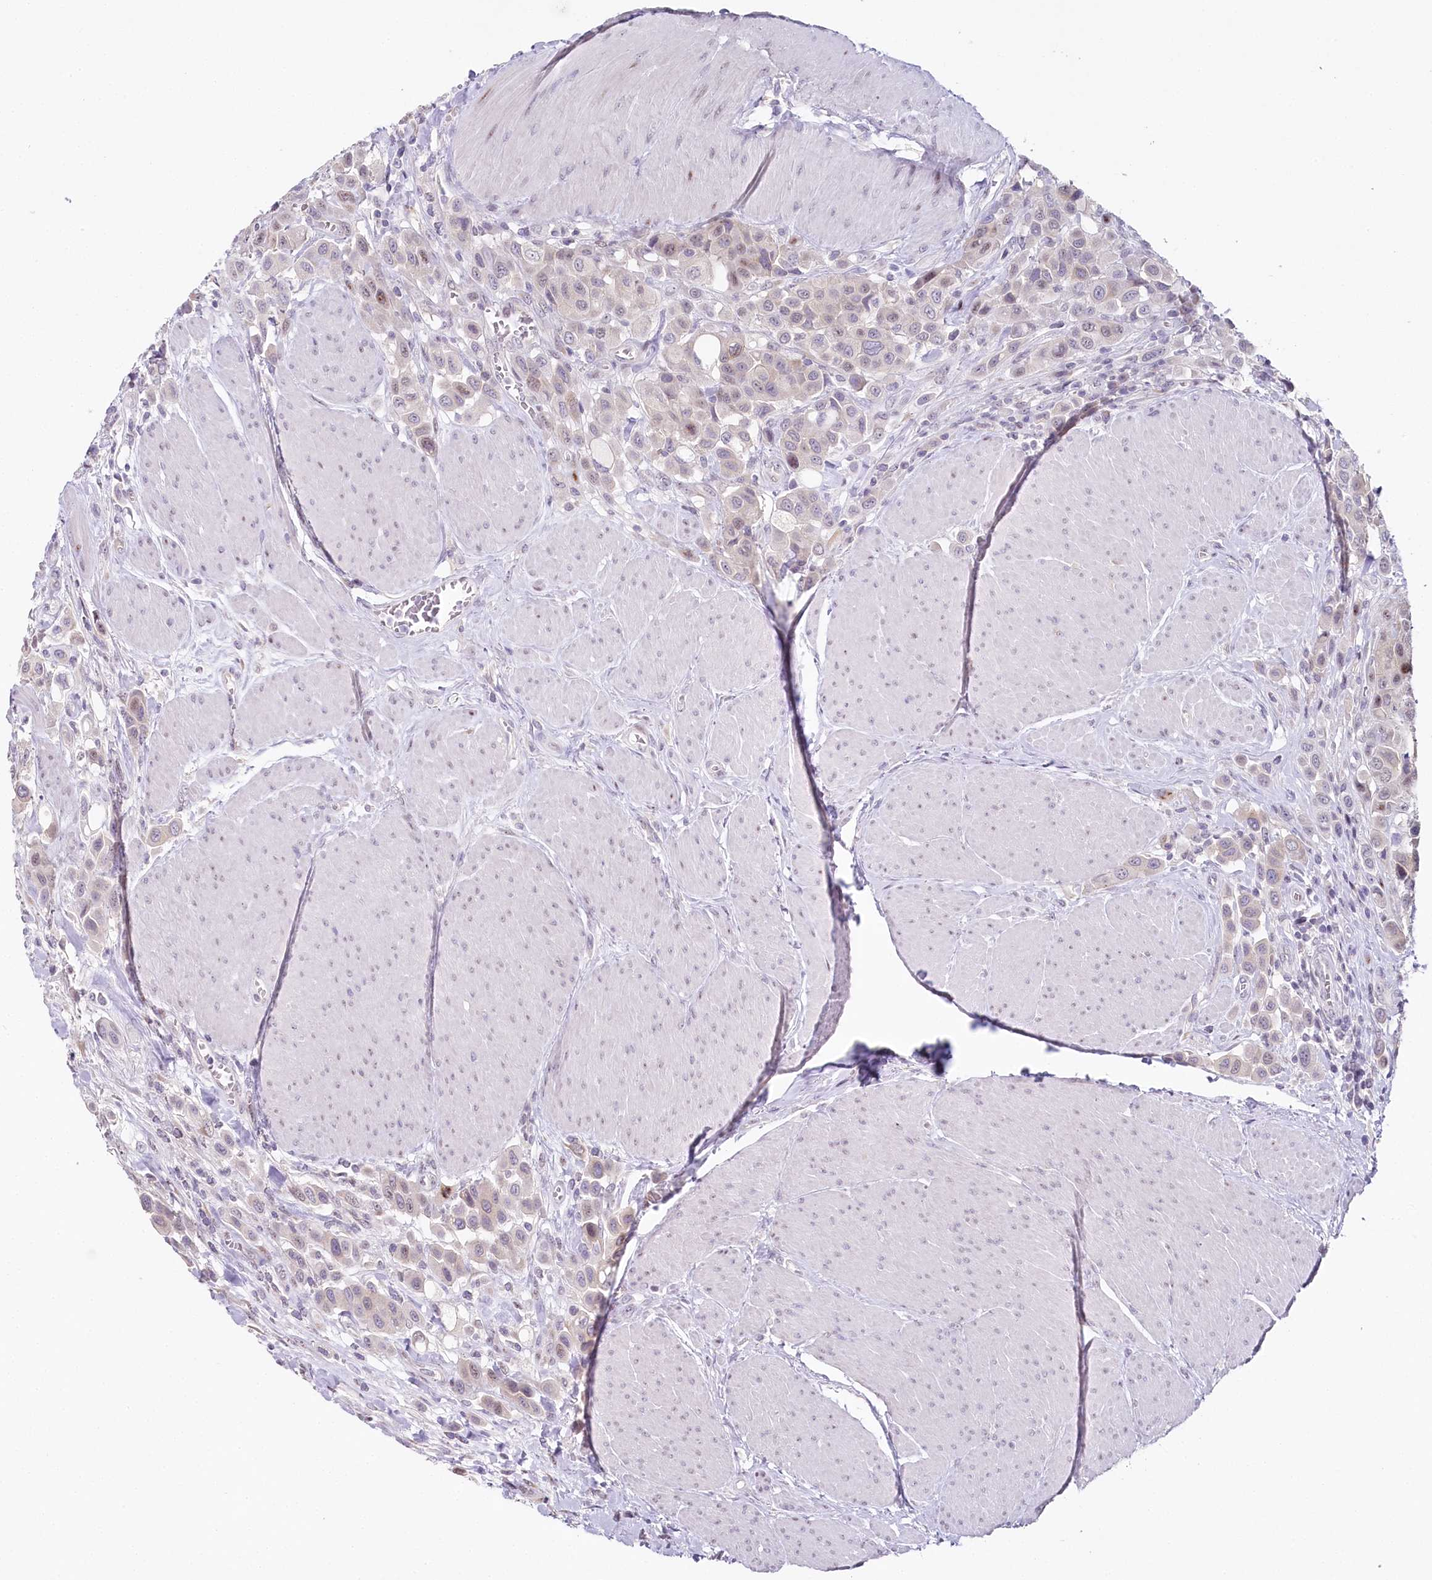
{"staining": {"intensity": "weak", "quantity": "<25%", "location": "nuclear"}, "tissue": "urothelial cancer", "cell_type": "Tumor cells", "image_type": "cancer", "snomed": [{"axis": "morphology", "description": "Urothelial carcinoma, High grade"}, {"axis": "topography", "description": "Urinary bladder"}], "caption": "High magnification brightfield microscopy of urothelial carcinoma (high-grade) stained with DAB (3,3'-diaminobenzidine) (brown) and counterstained with hematoxylin (blue): tumor cells show no significant expression.", "gene": "HPD", "patient": {"sex": "male", "age": 50}}